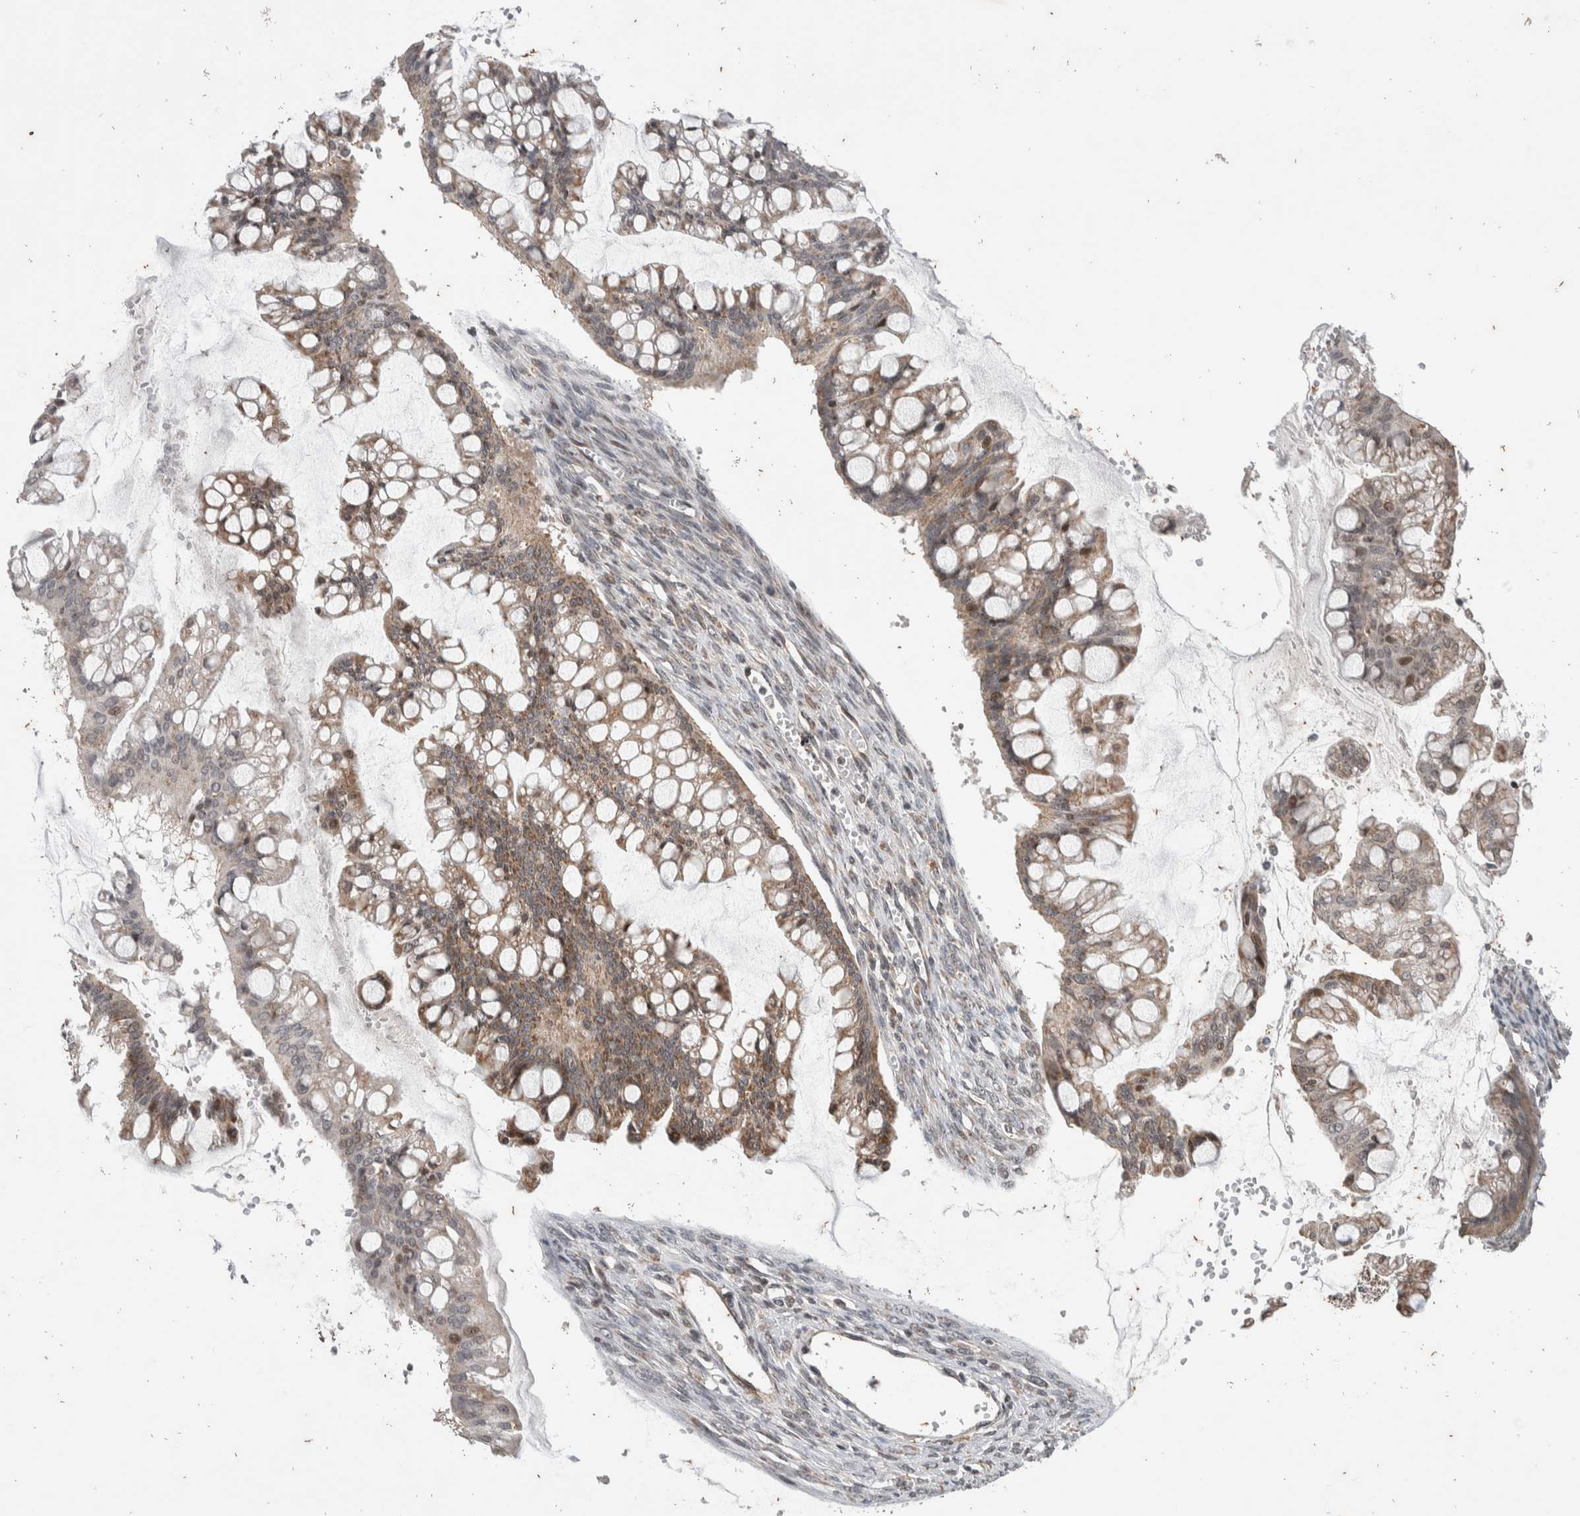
{"staining": {"intensity": "weak", "quantity": ">75%", "location": "cytoplasmic/membranous"}, "tissue": "ovarian cancer", "cell_type": "Tumor cells", "image_type": "cancer", "snomed": [{"axis": "morphology", "description": "Cystadenocarcinoma, mucinous, NOS"}, {"axis": "topography", "description": "Ovary"}], "caption": "Protein analysis of mucinous cystadenocarcinoma (ovarian) tissue shows weak cytoplasmic/membranous positivity in approximately >75% of tumor cells.", "gene": "ATXN7L1", "patient": {"sex": "female", "age": 73}}